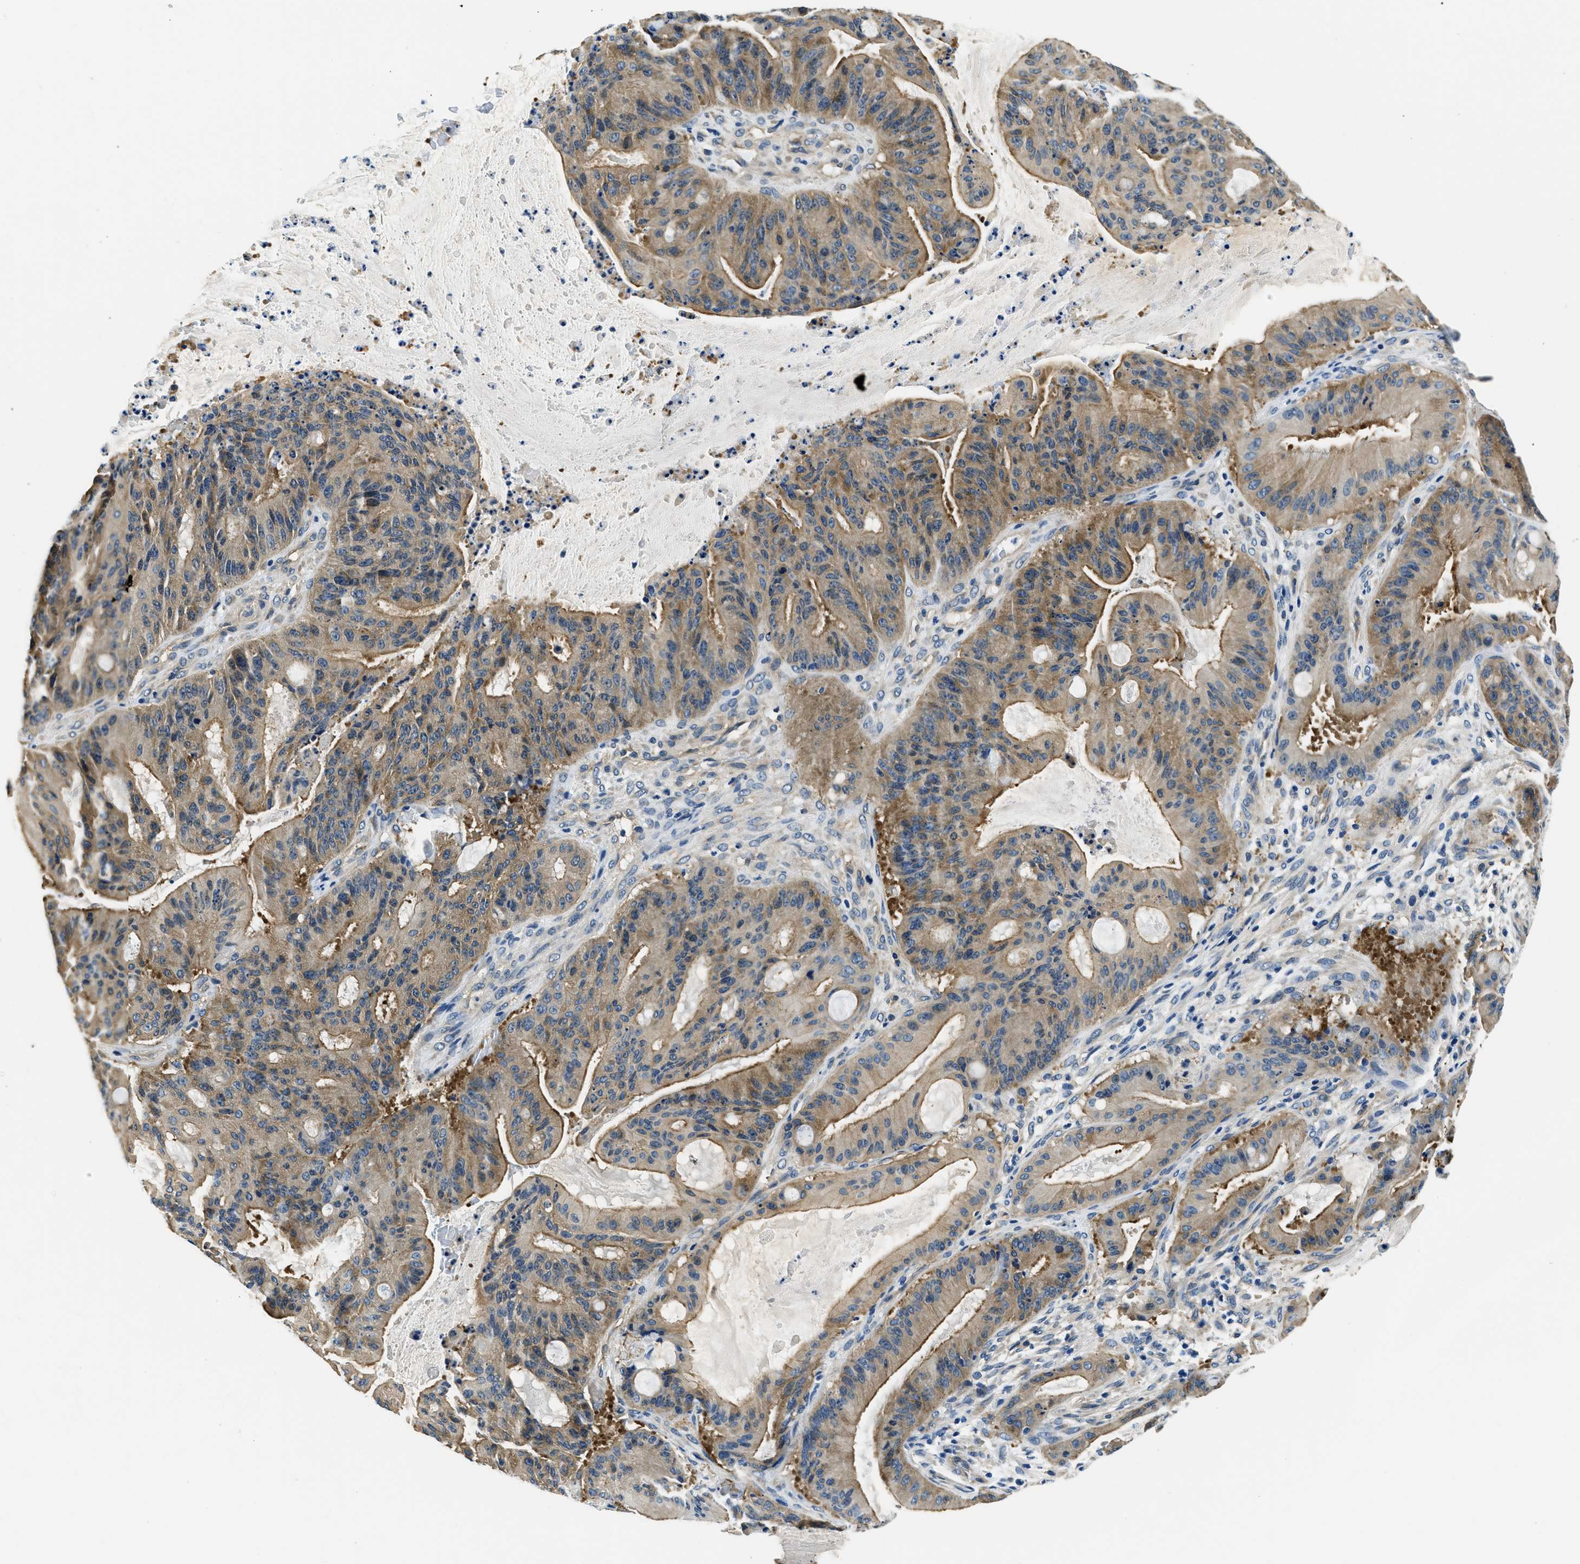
{"staining": {"intensity": "moderate", "quantity": ">75%", "location": "cytoplasmic/membranous"}, "tissue": "liver cancer", "cell_type": "Tumor cells", "image_type": "cancer", "snomed": [{"axis": "morphology", "description": "Normal tissue, NOS"}, {"axis": "morphology", "description": "Cholangiocarcinoma"}, {"axis": "topography", "description": "Liver"}, {"axis": "topography", "description": "Peripheral nerve tissue"}], "caption": "Immunohistochemistry photomicrograph of human cholangiocarcinoma (liver) stained for a protein (brown), which exhibits medium levels of moderate cytoplasmic/membranous positivity in about >75% of tumor cells.", "gene": "TWF1", "patient": {"sex": "female", "age": 73}}